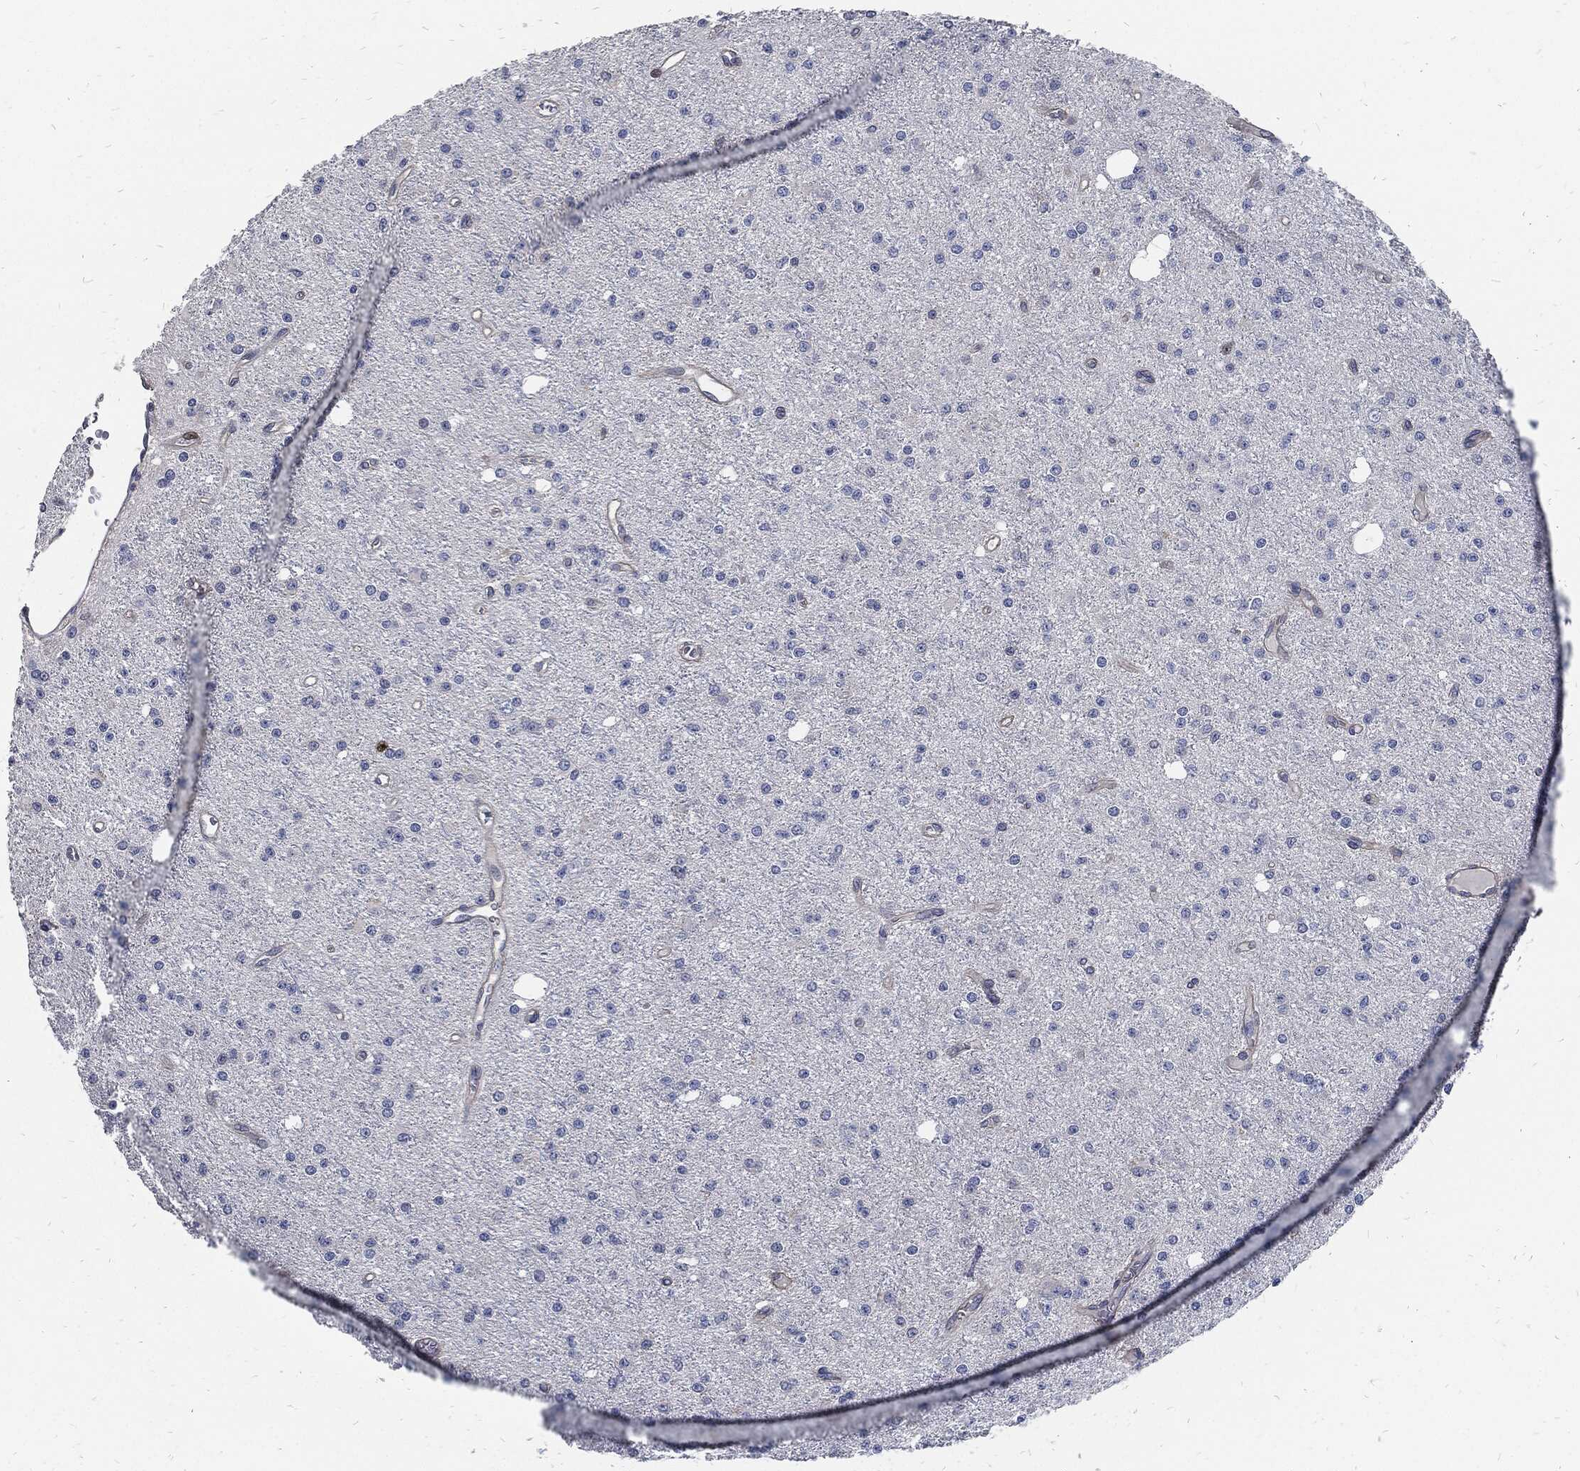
{"staining": {"intensity": "negative", "quantity": "none", "location": "none"}, "tissue": "glioma", "cell_type": "Tumor cells", "image_type": "cancer", "snomed": [{"axis": "morphology", "description": "Glioma, malignant, Low grade"}, {"axis": "topography", "description": "Brain"}], "caption": "This is an immunohistochemistry (IHC) histopathology image of human glioma. There is no expression in tumor cells.", "gene": "MKI67", "patient": {"sex": "male", "age": 27}}